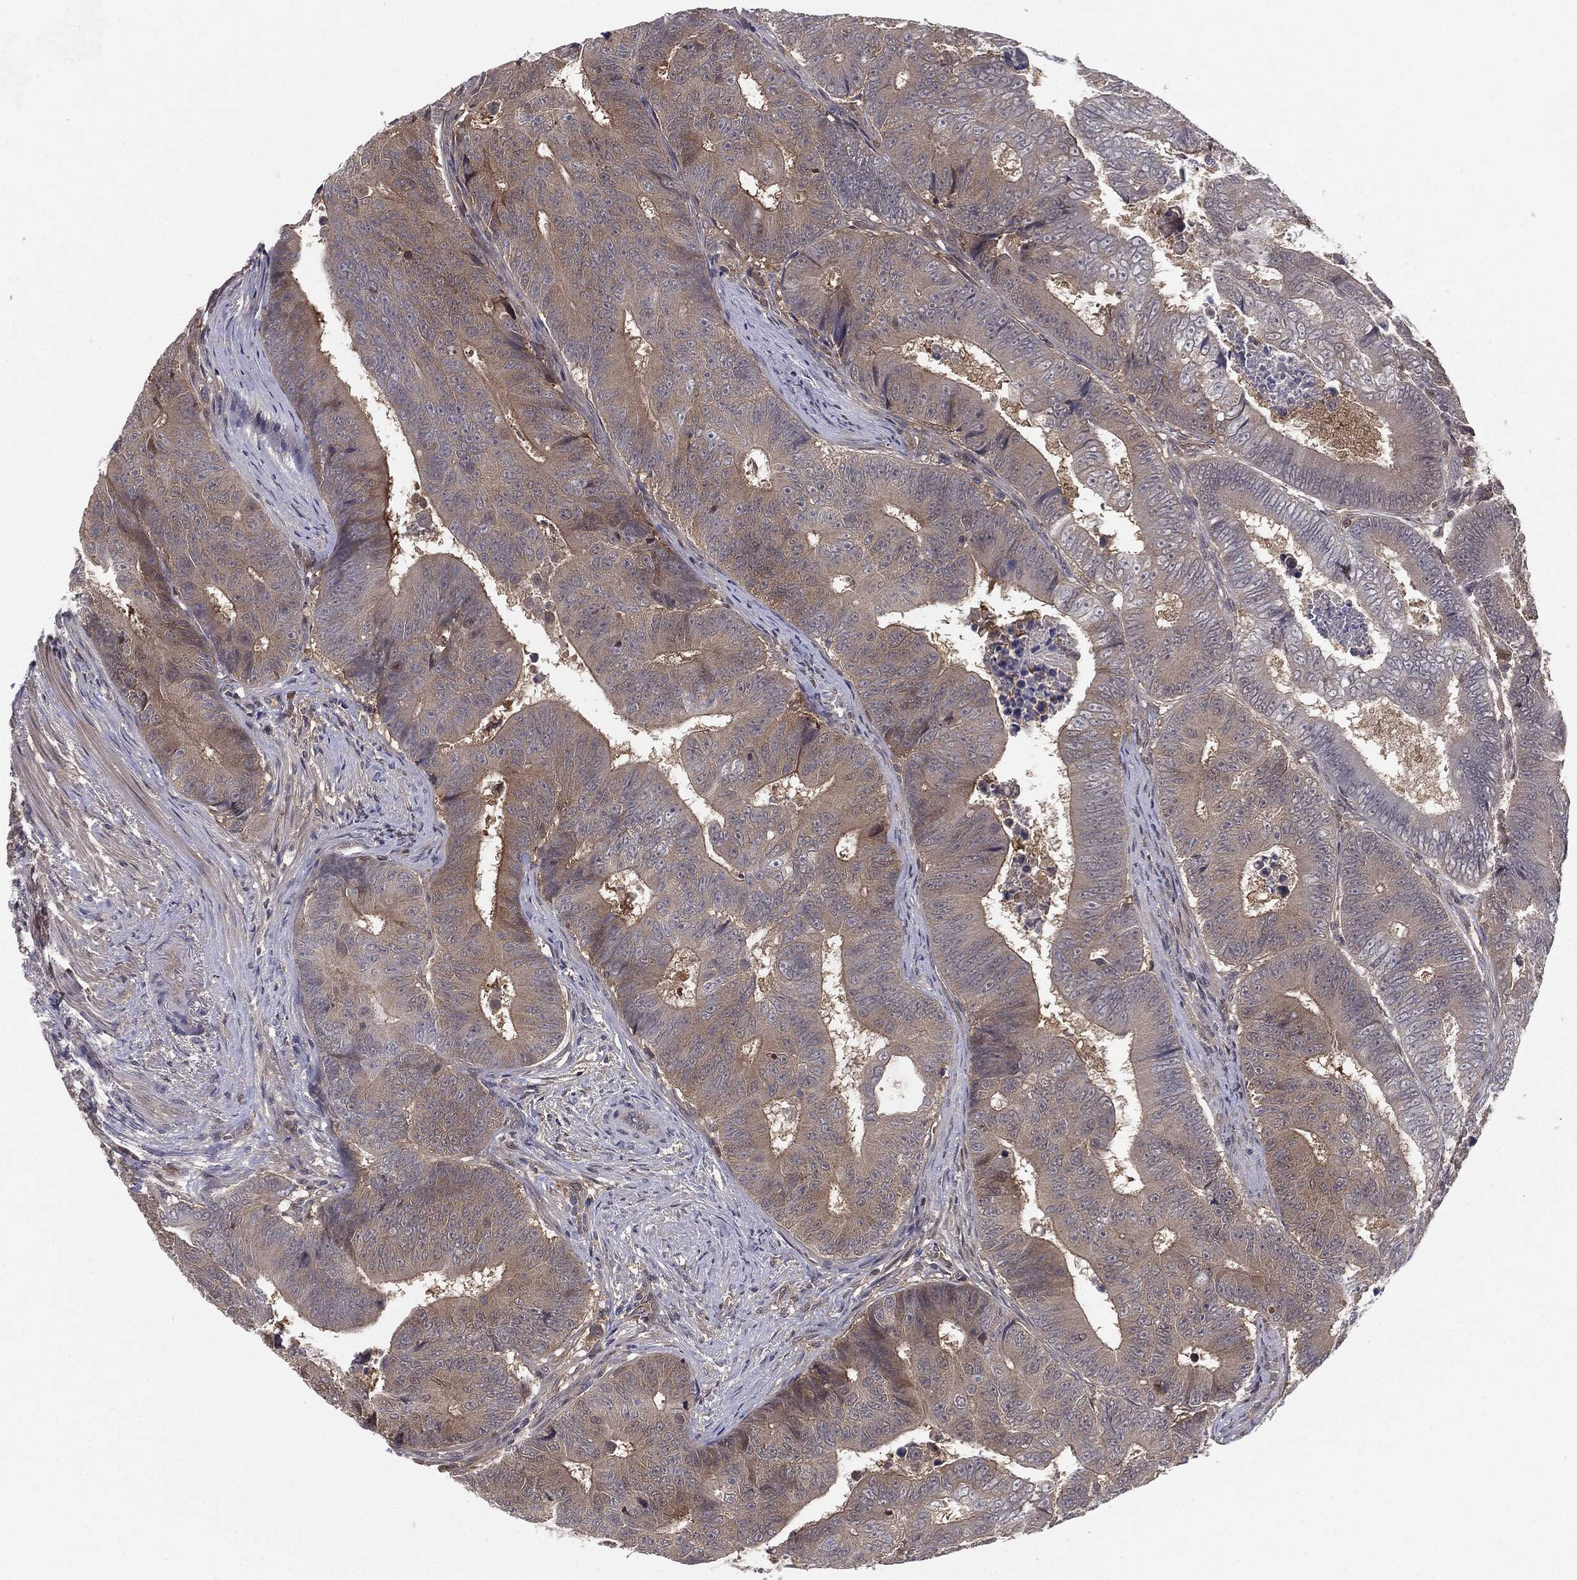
{"staining": {"intensity": "weak", "quantity": "25%-75%", "location": "cytoplasmic/membranous"}, "tissue": "colorectal cancer", "cell_type": "Tumor cells", "image_type": "cancer", "snomed": [{"axis": "morphology", "description": "Adenocarcinoma, NOS"}, {"axis": "topography", "description": "Colon"}], "caption": "A brown stain labels weak cytoplasmic/membranous positivity of a protein in colorectal adenocarcinoma tumor cells.", "gene": "KRT7", "patient": {"sex": "female", "age": 48}}